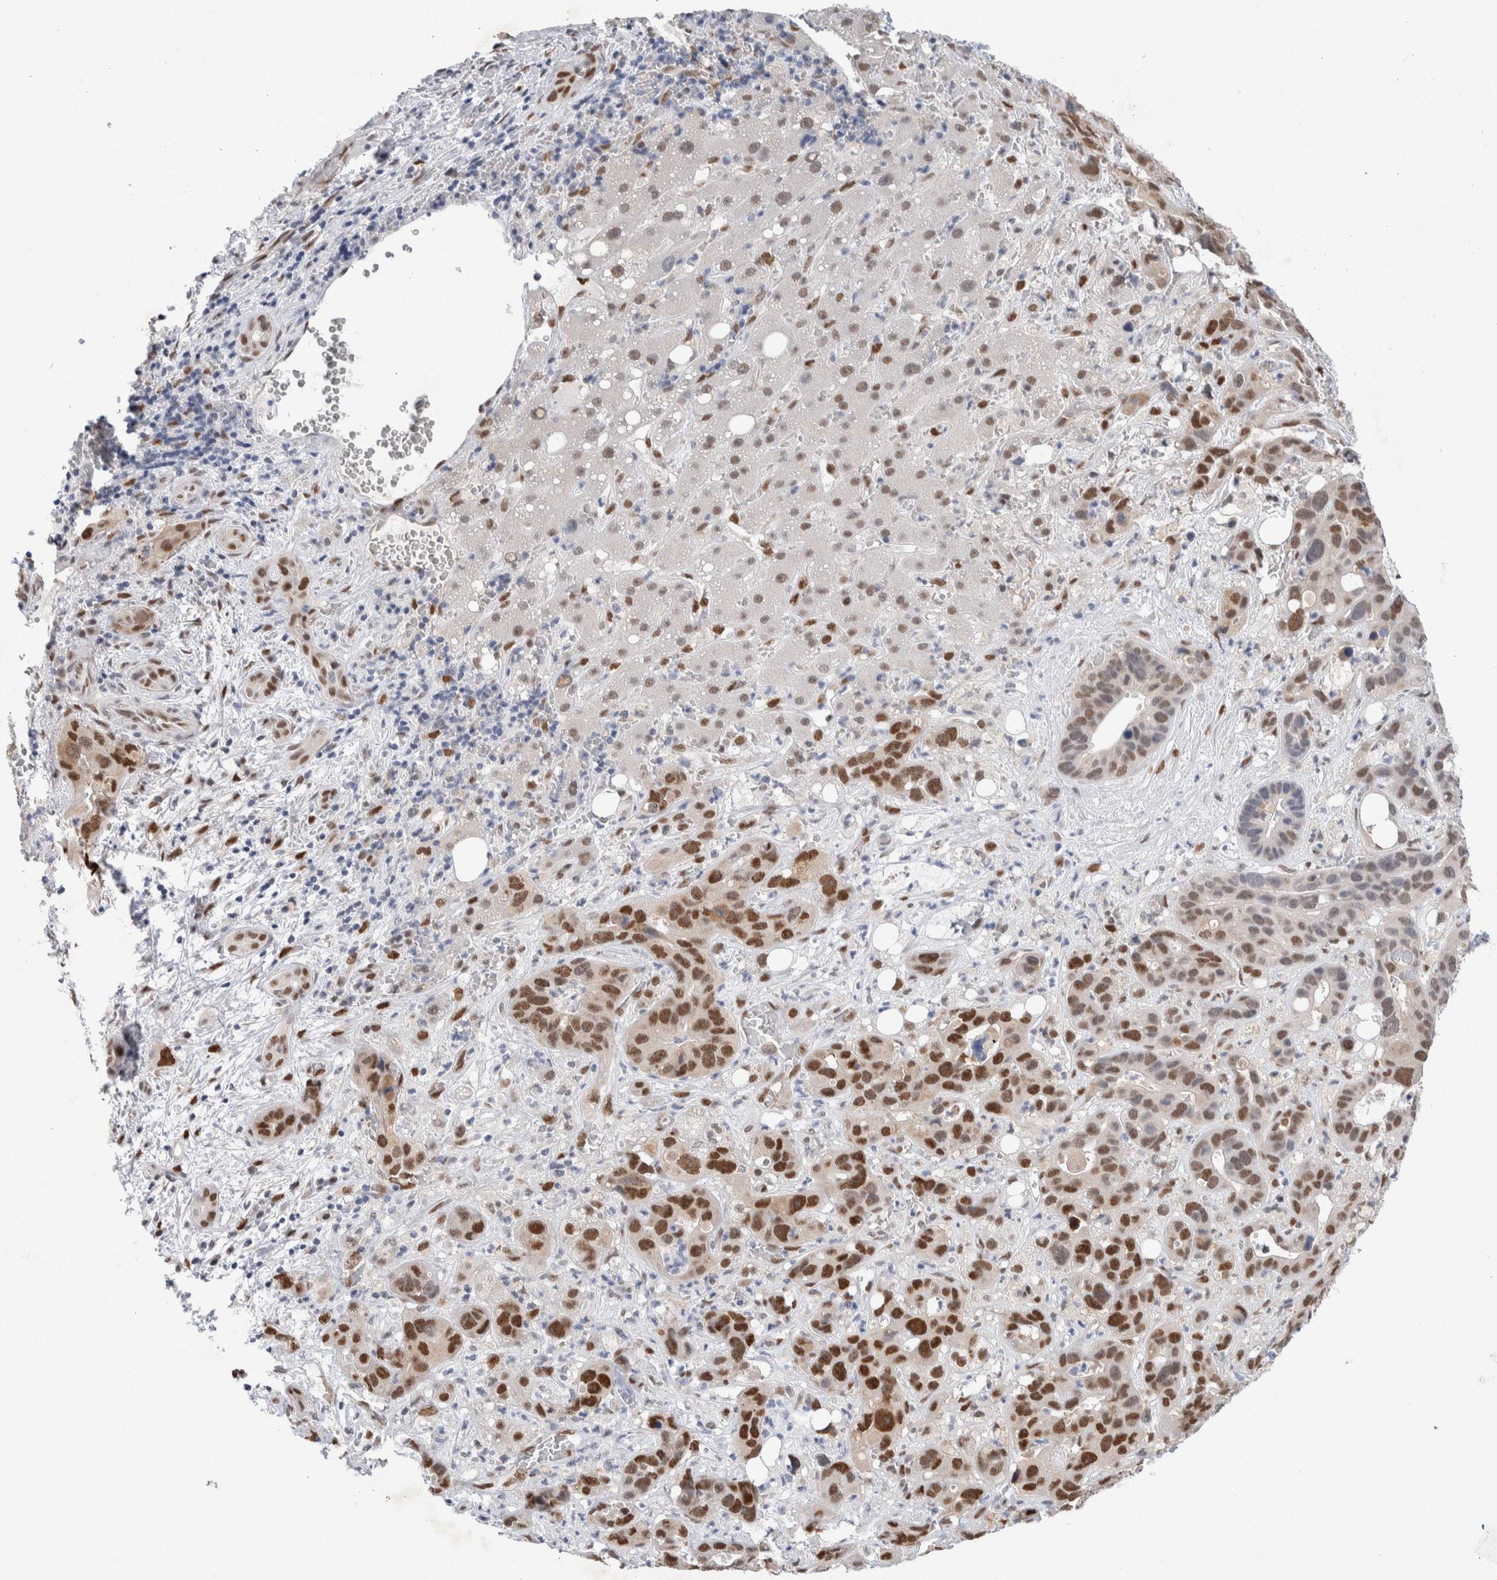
{"staining": {"intensity": "strong", "quantity": ">75%", "location": "nuclear"}, "tissue": "liver cancer", "cell_type": "Tumor cells", "image_type": "cancer", "snomed": [{"axis": "morphology", "description": "Cholangiocarcinoma"}, {"axis": "topography", "description": "Liver"}], "caption": "Cholangiocarcinoma (liver) stained with a brown dye demonstrates strong nuclear positive staining in approximately >75% of tumor cells.", "gene": "PRMT1", "patient": {"sex": "female", "age": 65}}